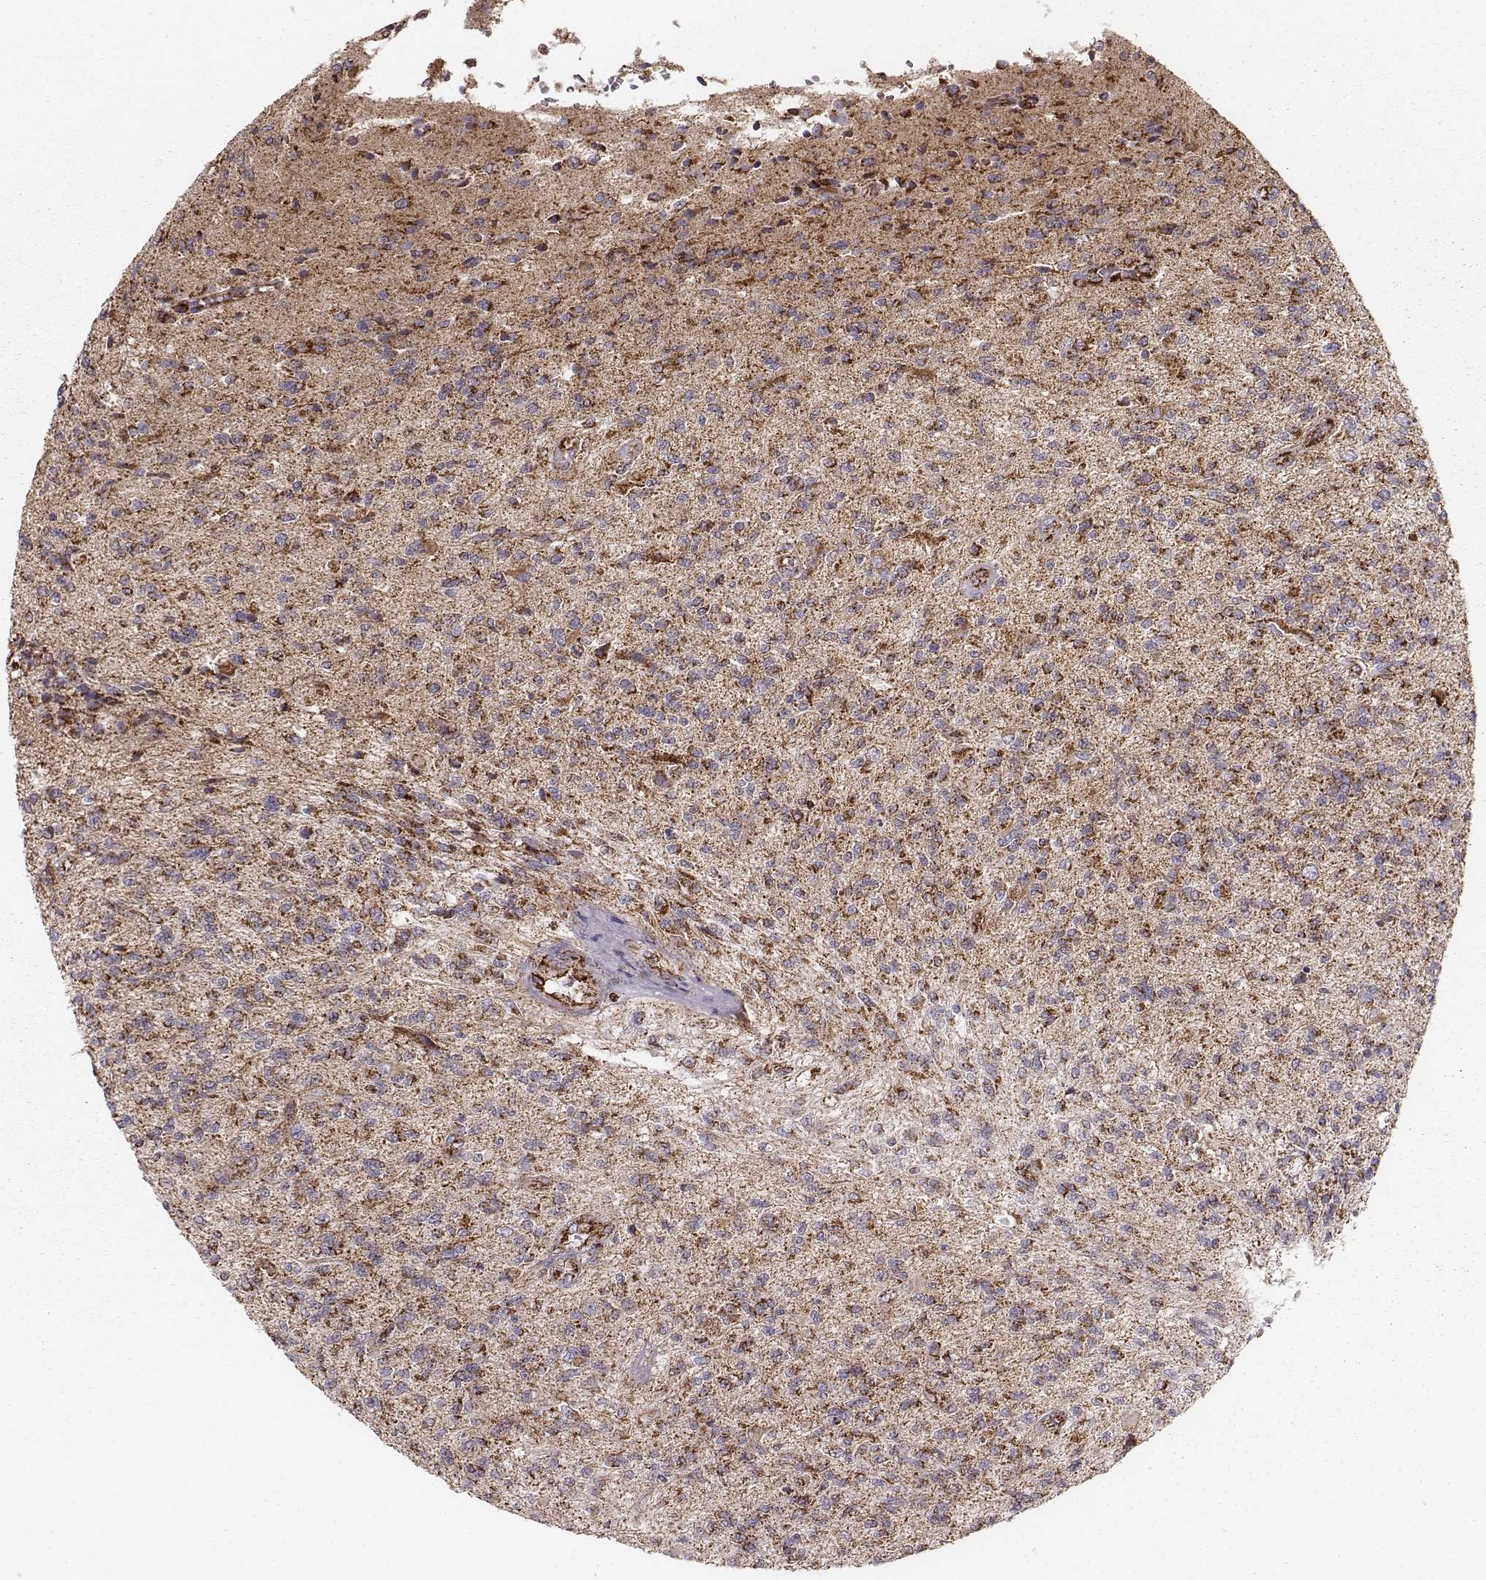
{"staining": {"intensity": "strong", "quantity": ">75%", "location": "cytoplasmic/membranous"}, "tissue": "glioma", "cell_type": "Tumor cells", "image_type": "cancer", "snomed": [{"axis": "morphology", "description": "Glioma, malignant, High grade"}, {"axis": "topography", "description": "Brain"}], "caption": "The immunohistochemical stain labels strong cytoplasmic/membranous staining in tumor cells of glioma tissue. (DAB = brown stain, brightfield microscopy at high magnification).", "gene": "TUFM", "patient": {"sex": "male", "age": 56}}